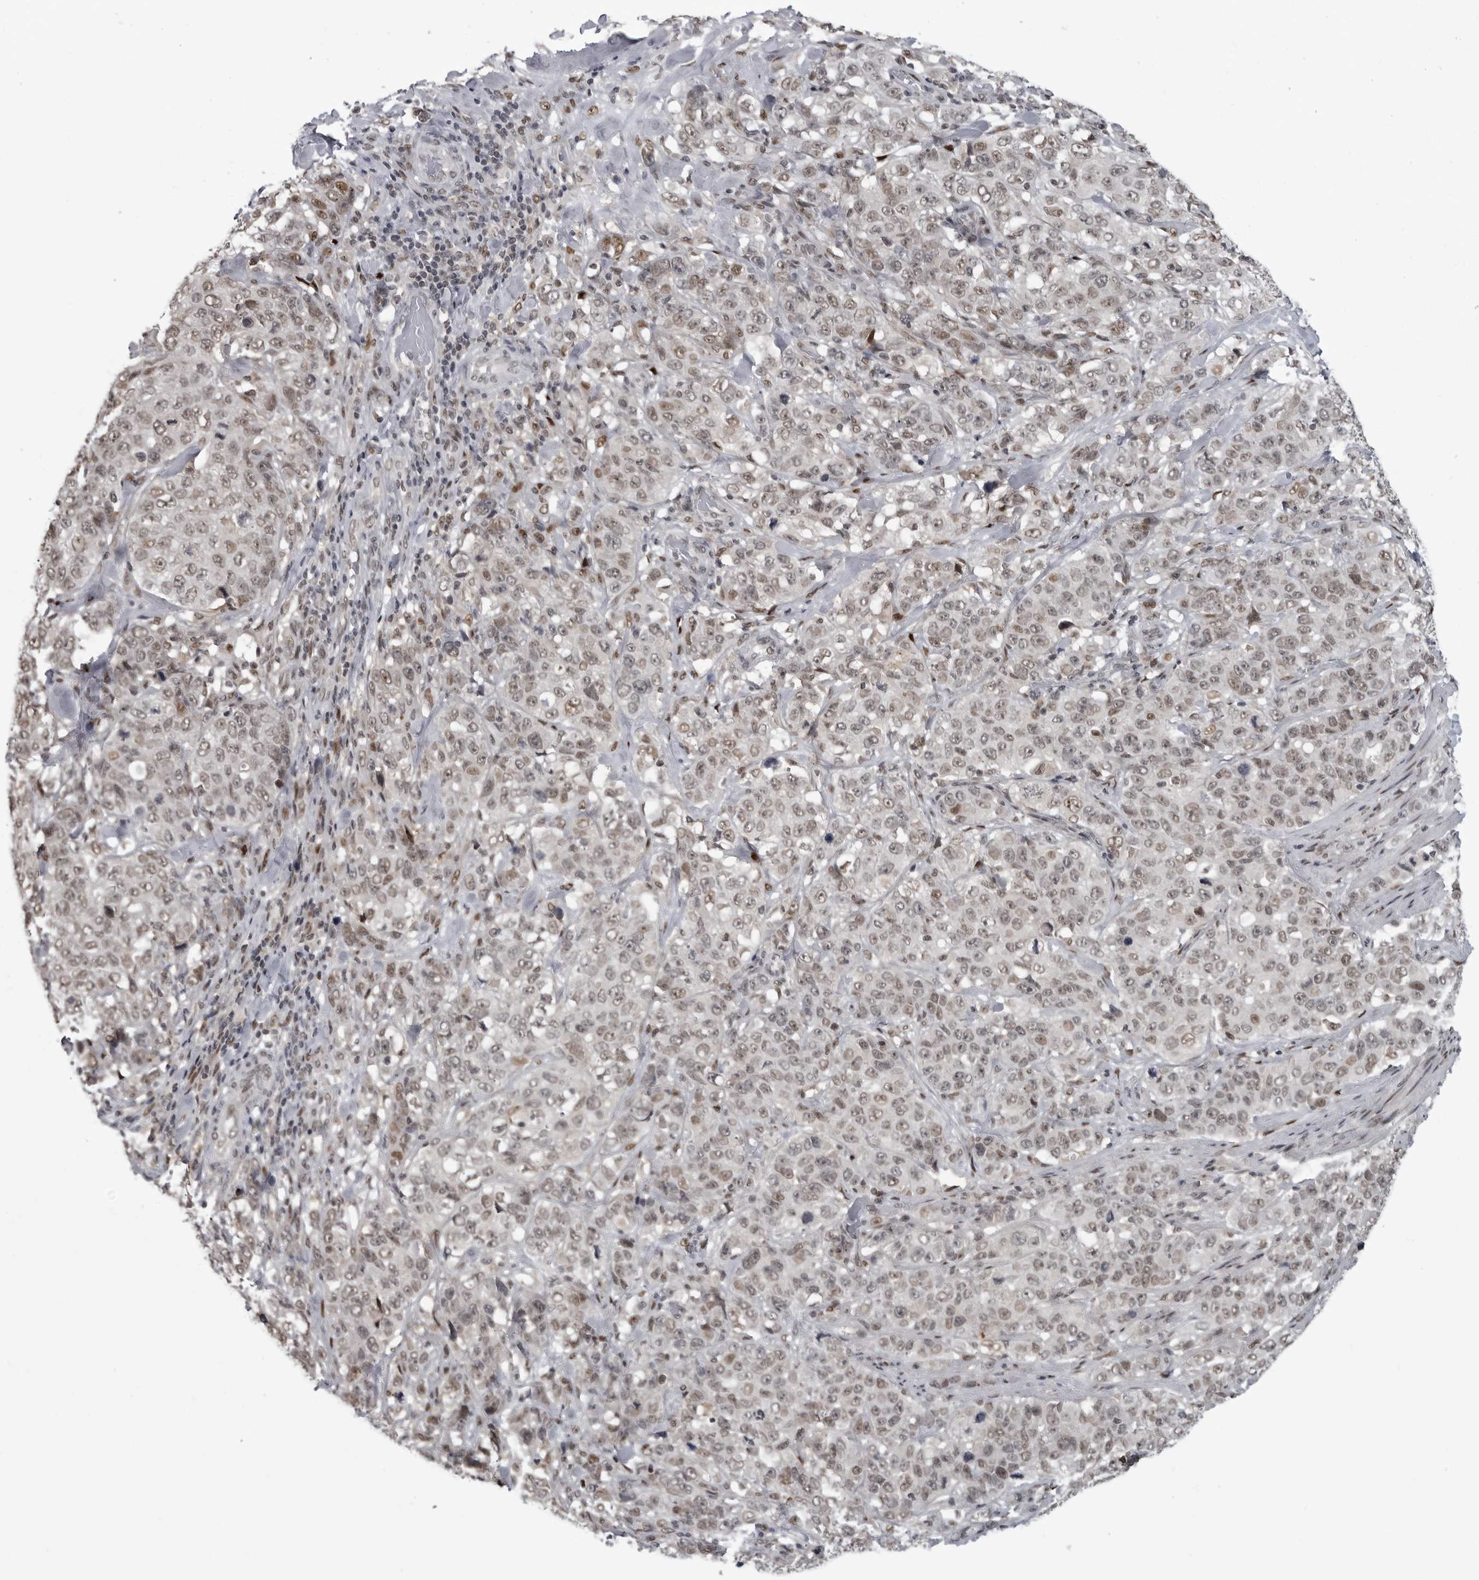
{"staining": {"intensity": "weak", "quantity": ">75%", "location": "nuclear"}, "tissue": "stomach cancer", "cell_type": "Tumor cells", "image_type": "cancer", "snomed": [{"axis": "morphology", "description": "Adenocarcinoma, NOS"}, {"axis": "topography", "description": "Stomach"}], "caption": "The histopathology image displays staining of adenocarcinoma (stomach), revealing weak nuclear protein positivity (brown color) within tumor cells. (DAB = brown stain, brightfield microscopy at high magnification).", "gene": "C8orf58", "patient": {"sex": "male", "age": 48}}